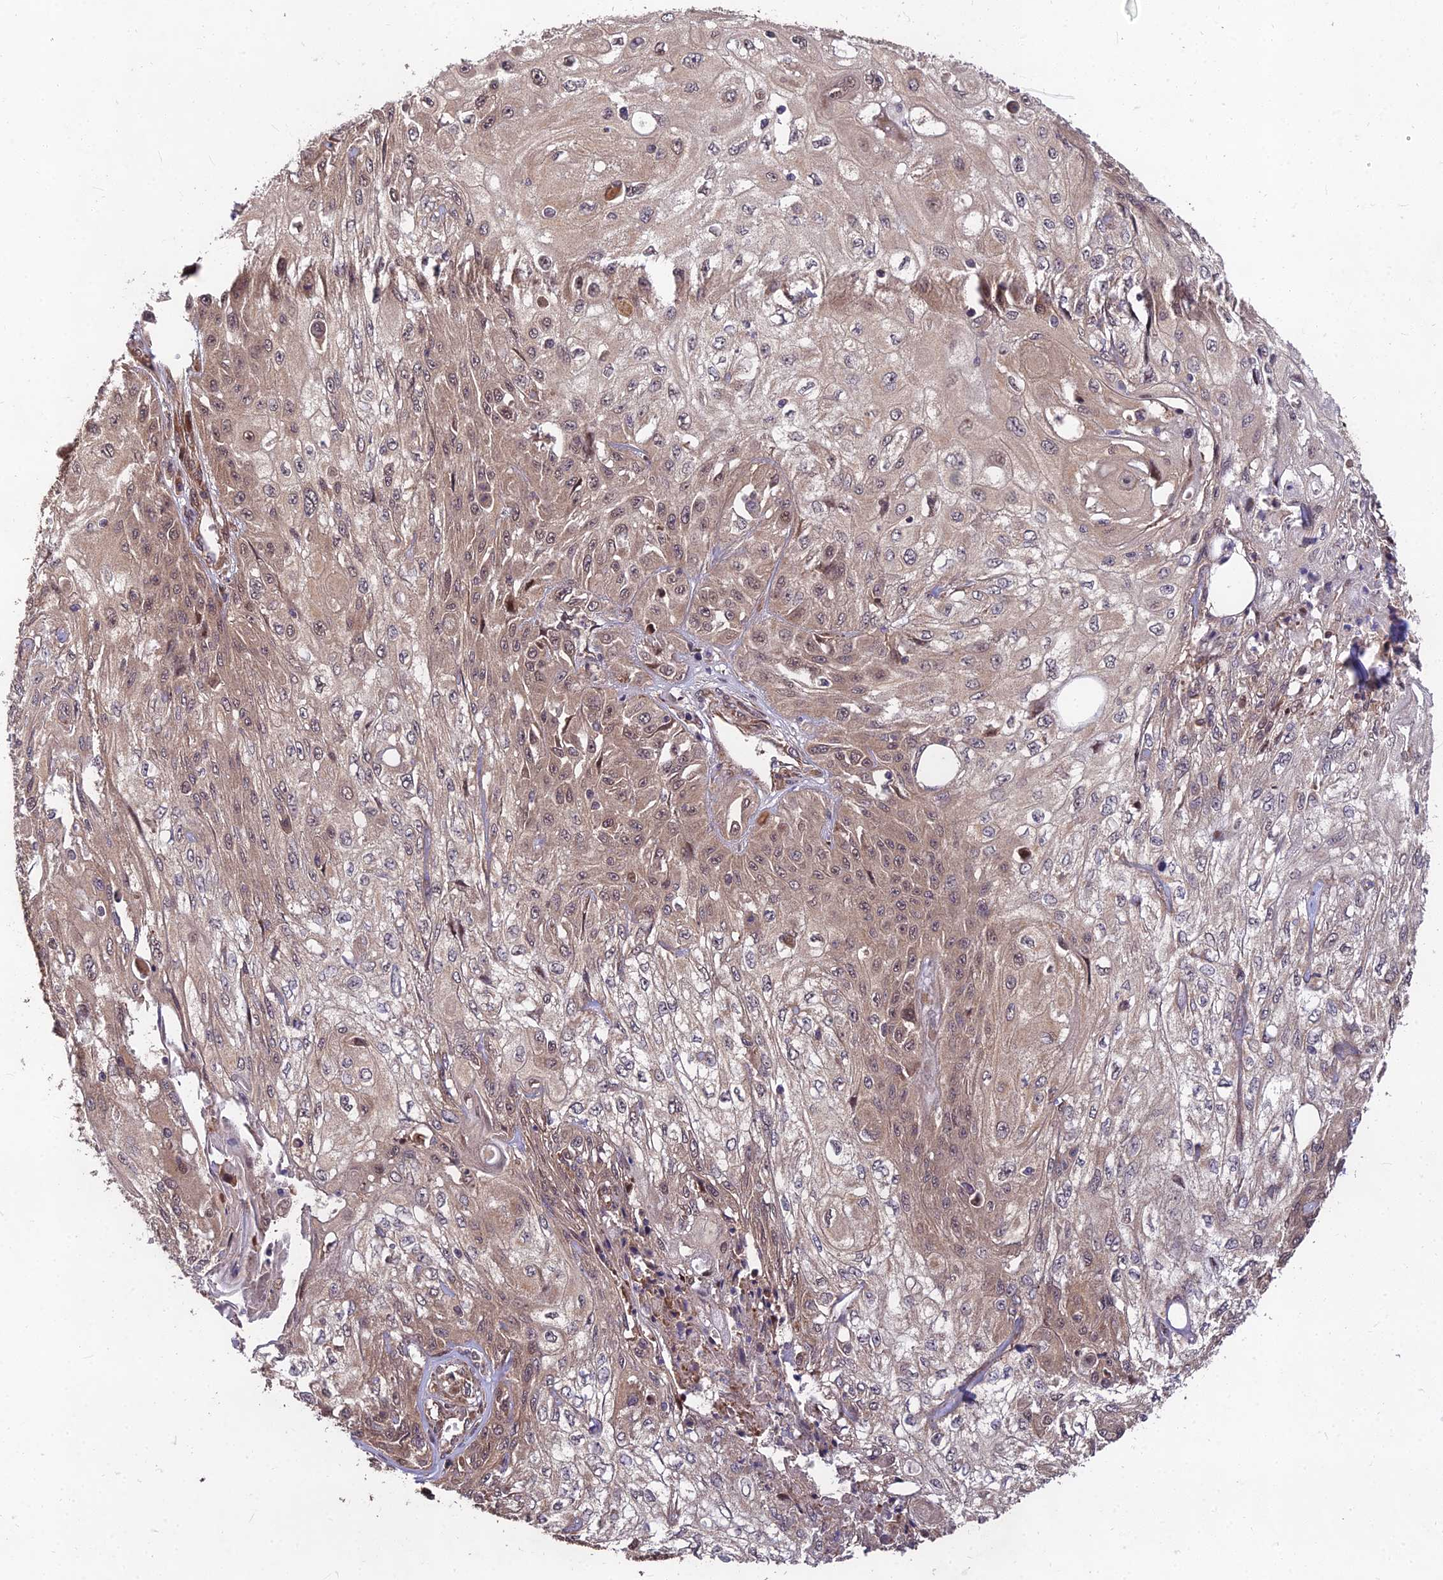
{"staining": {"intensity": "weak", "quantity": "25%-75%", "location": "cytoplasmic/membranous,nuclear"}, "tissue": "skin cancer", "cell_type": "Tumor cells", "image_type": "cancer", "snomed": [{"axis": "morphology", "description": "Squamous cell carcinoma, NOS"}, {"axis": "morphology", "description": "Squamous cell carcinoma, metastatic, NOS"}, {"axis": "topography", "description": "Skin"}, {"axis": "topography", "description": "Lymph node"}], "caption": "DAB (3,3'-diaminobenzidine) immunohistochemical staining of squamous cell carcinoma (skin) reveals weak cytoplasmic/membranous and nuclear protein positivity in approximately 25%-75% of tumor cells. The staining is performed using DAB (3,3'-diaminobenzidine) brown chromogen to label protein expression. The nuclei are counter-stained blue using hematoxylin.", "gene": "MKKS", "patient": {"sex": "male", "age": 75}}